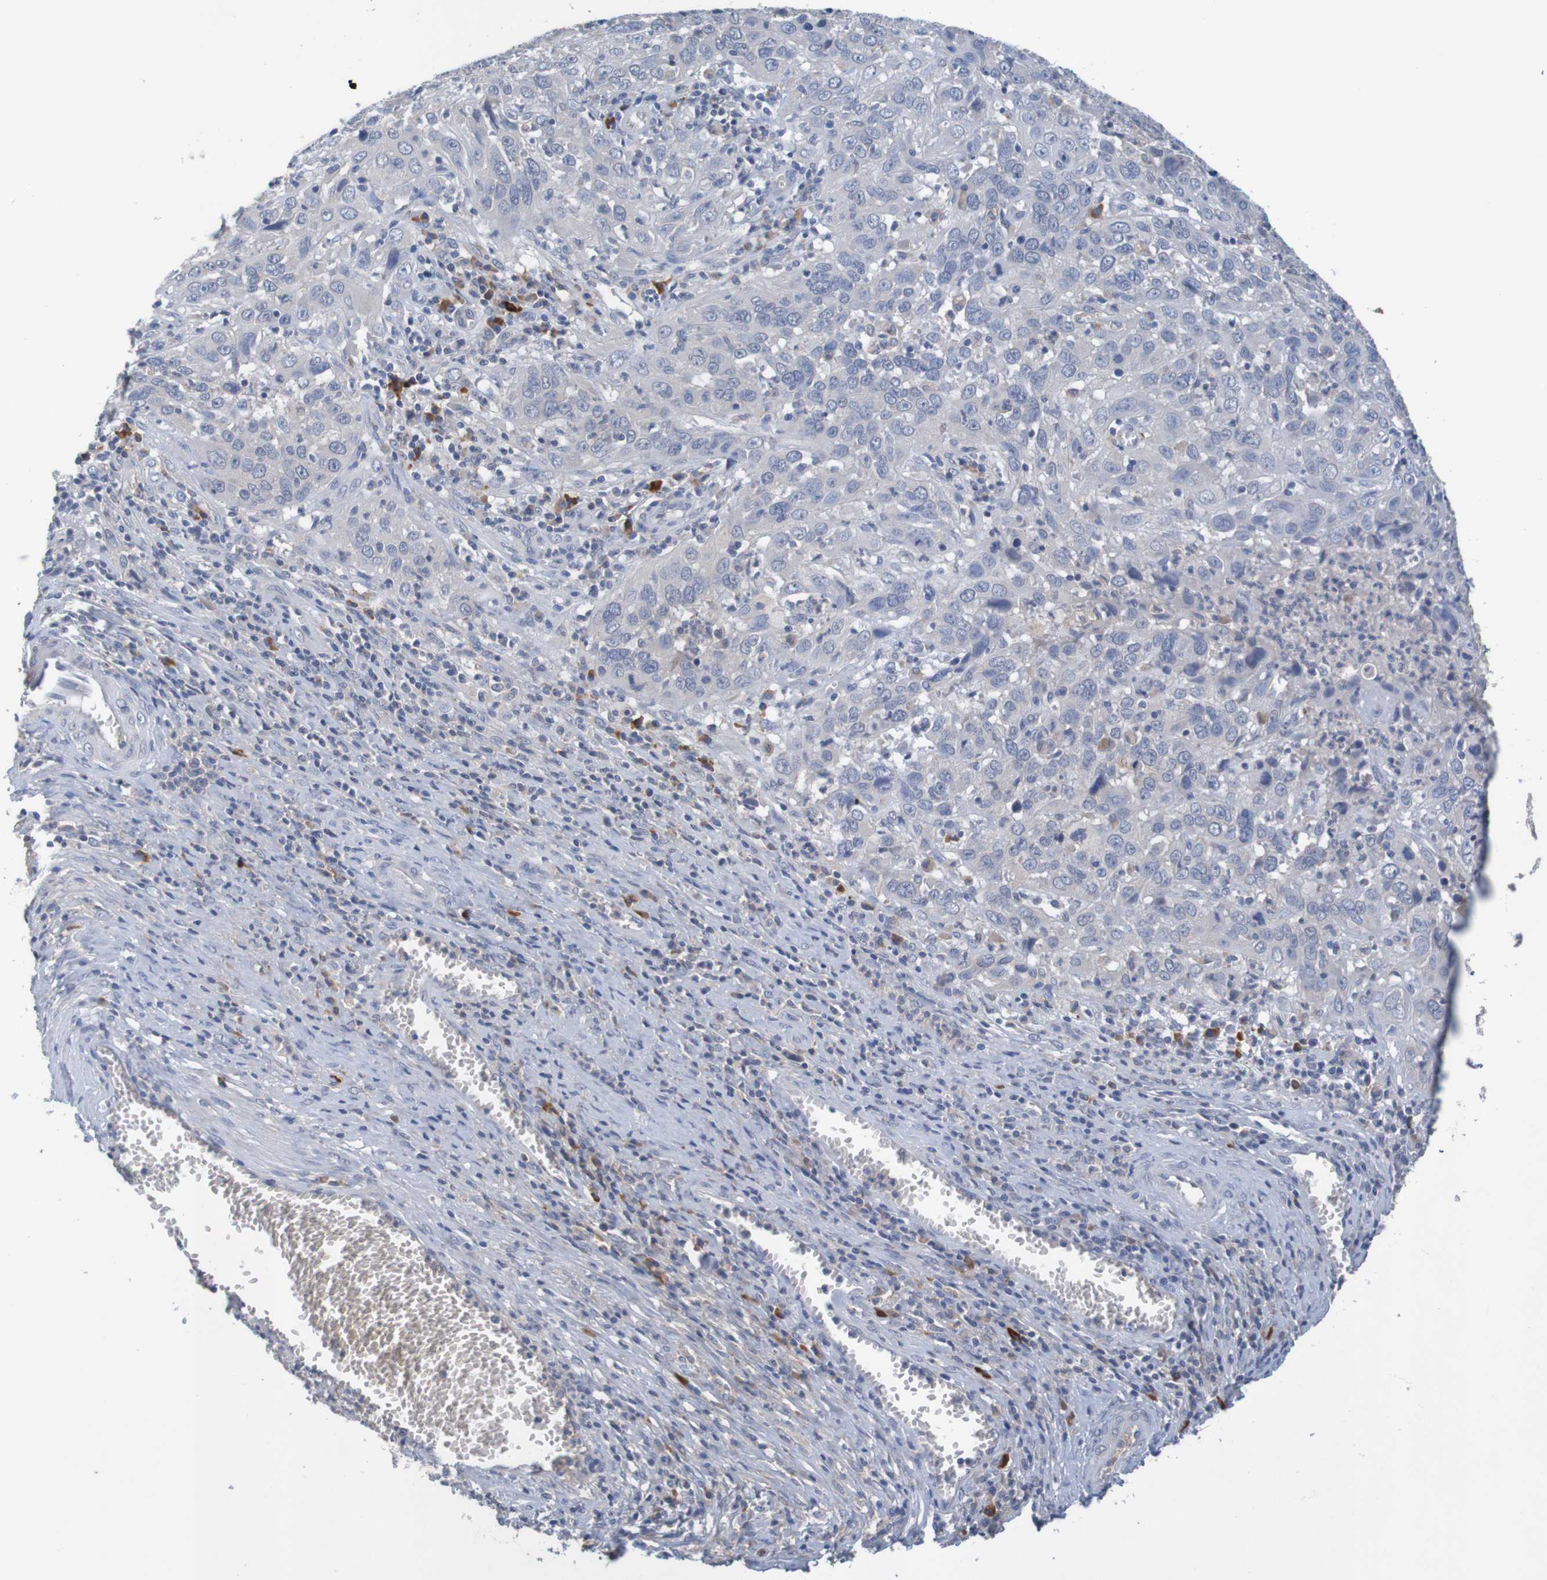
{"staining": {"intensity": "negative", "quantity": "none", "location": "none"}, "tissue": "cervical cancer", "cell_type": "Tumor cells", "image_type": "cancer", "snomed": [{"axis": "morphology", "description": "Squamous cell carcinoma, NOS"}, {"axis": "topography", "description": "Cervix"}], "caption": "Tumor cells are negative for protein expression in human squamous cell carcinoma (cervical). (DAB immunohistochemistry with hematoxylin counter stain).", "gene": "LTA", "patient": {"sex": "female", "age": 32}}